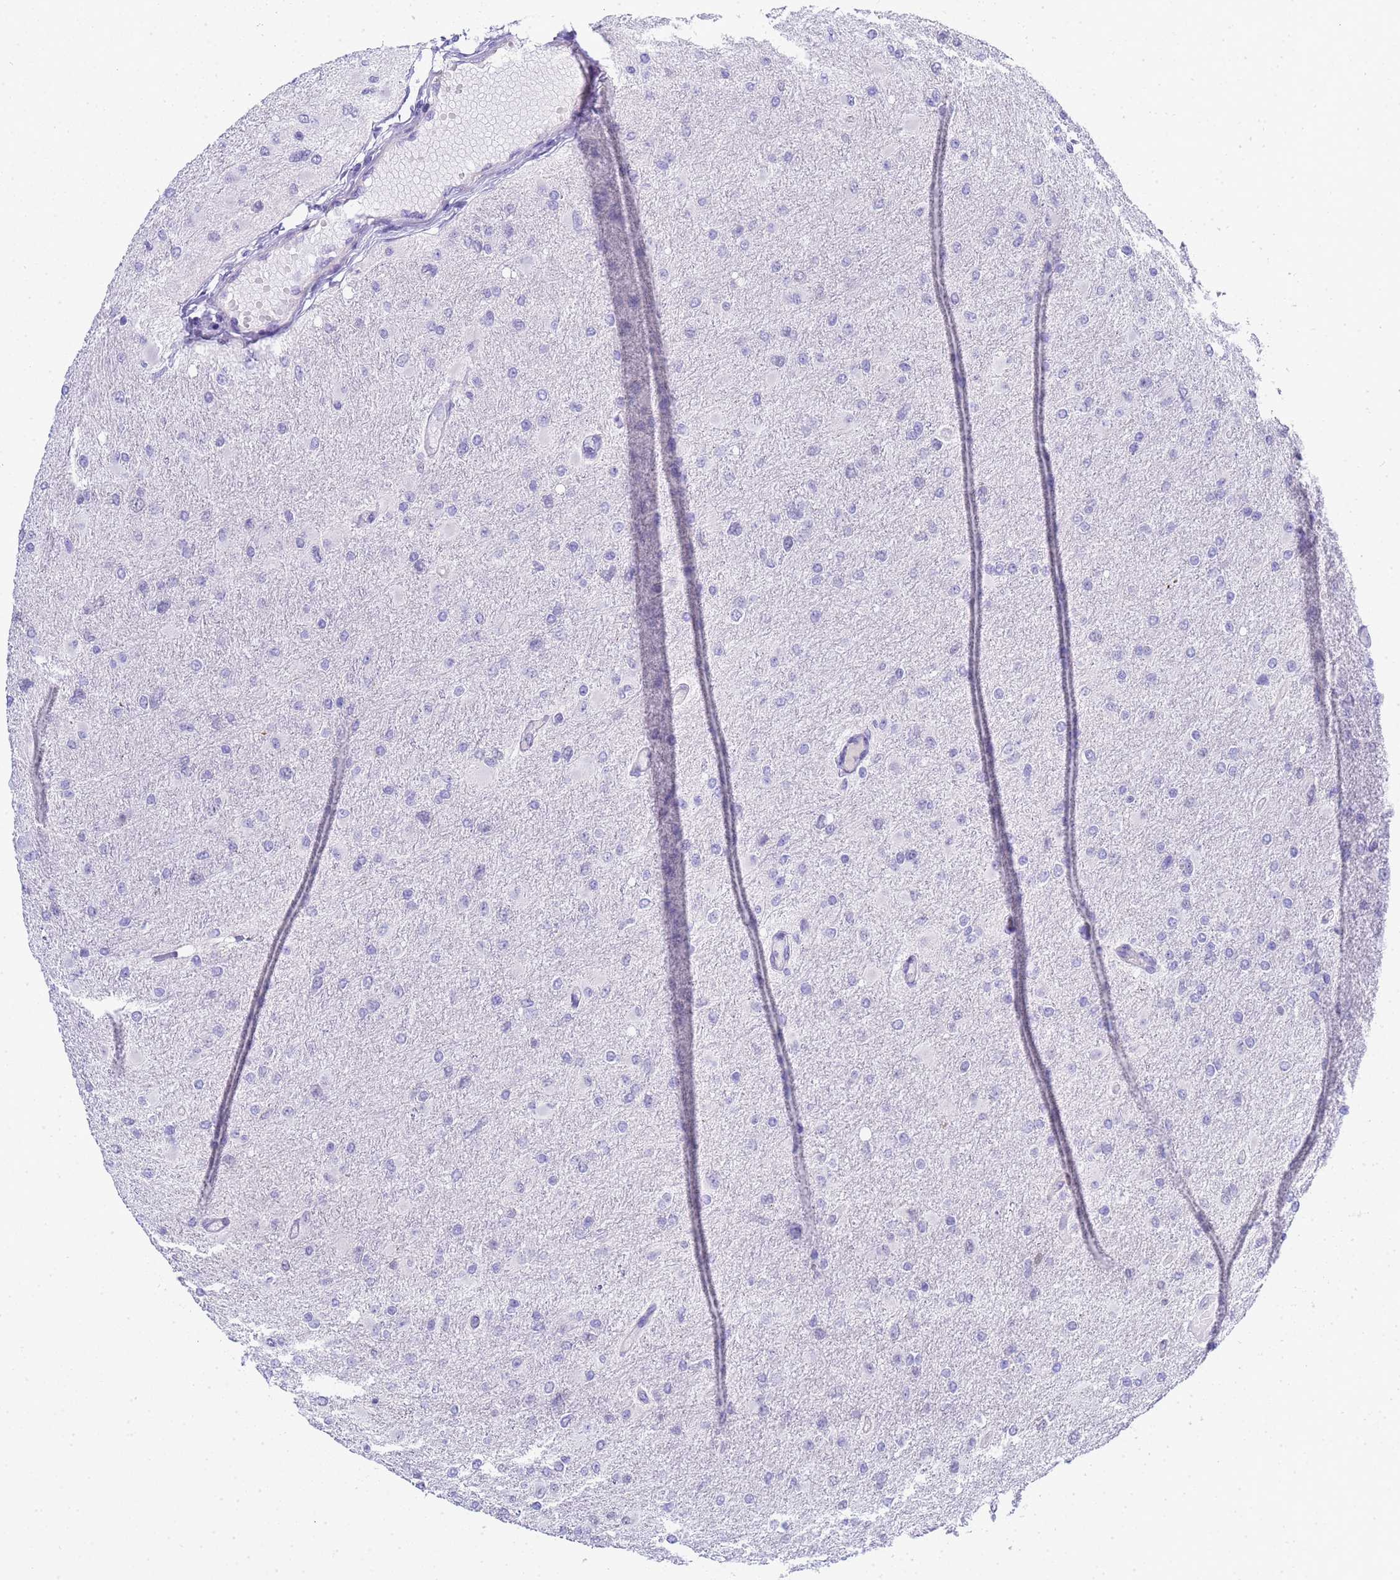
{"staining": {"intensity": "negative", "quantity": "none", "location": "none"}, "tissue": "glioma", "cell_type": "Tumor cells", "image_type": "cancer", "snomed": [{"axis": "morphology", "description": "Glioma, malignant, High grade"}, {"axis": "topography", "description": "Cerebral cortex"}], "caption": "Tumor cells are negative for protein expression in human malignant glioma (high-grade).", "gene": "CTRC", "patient": {"sex": "female", "age": 36}}